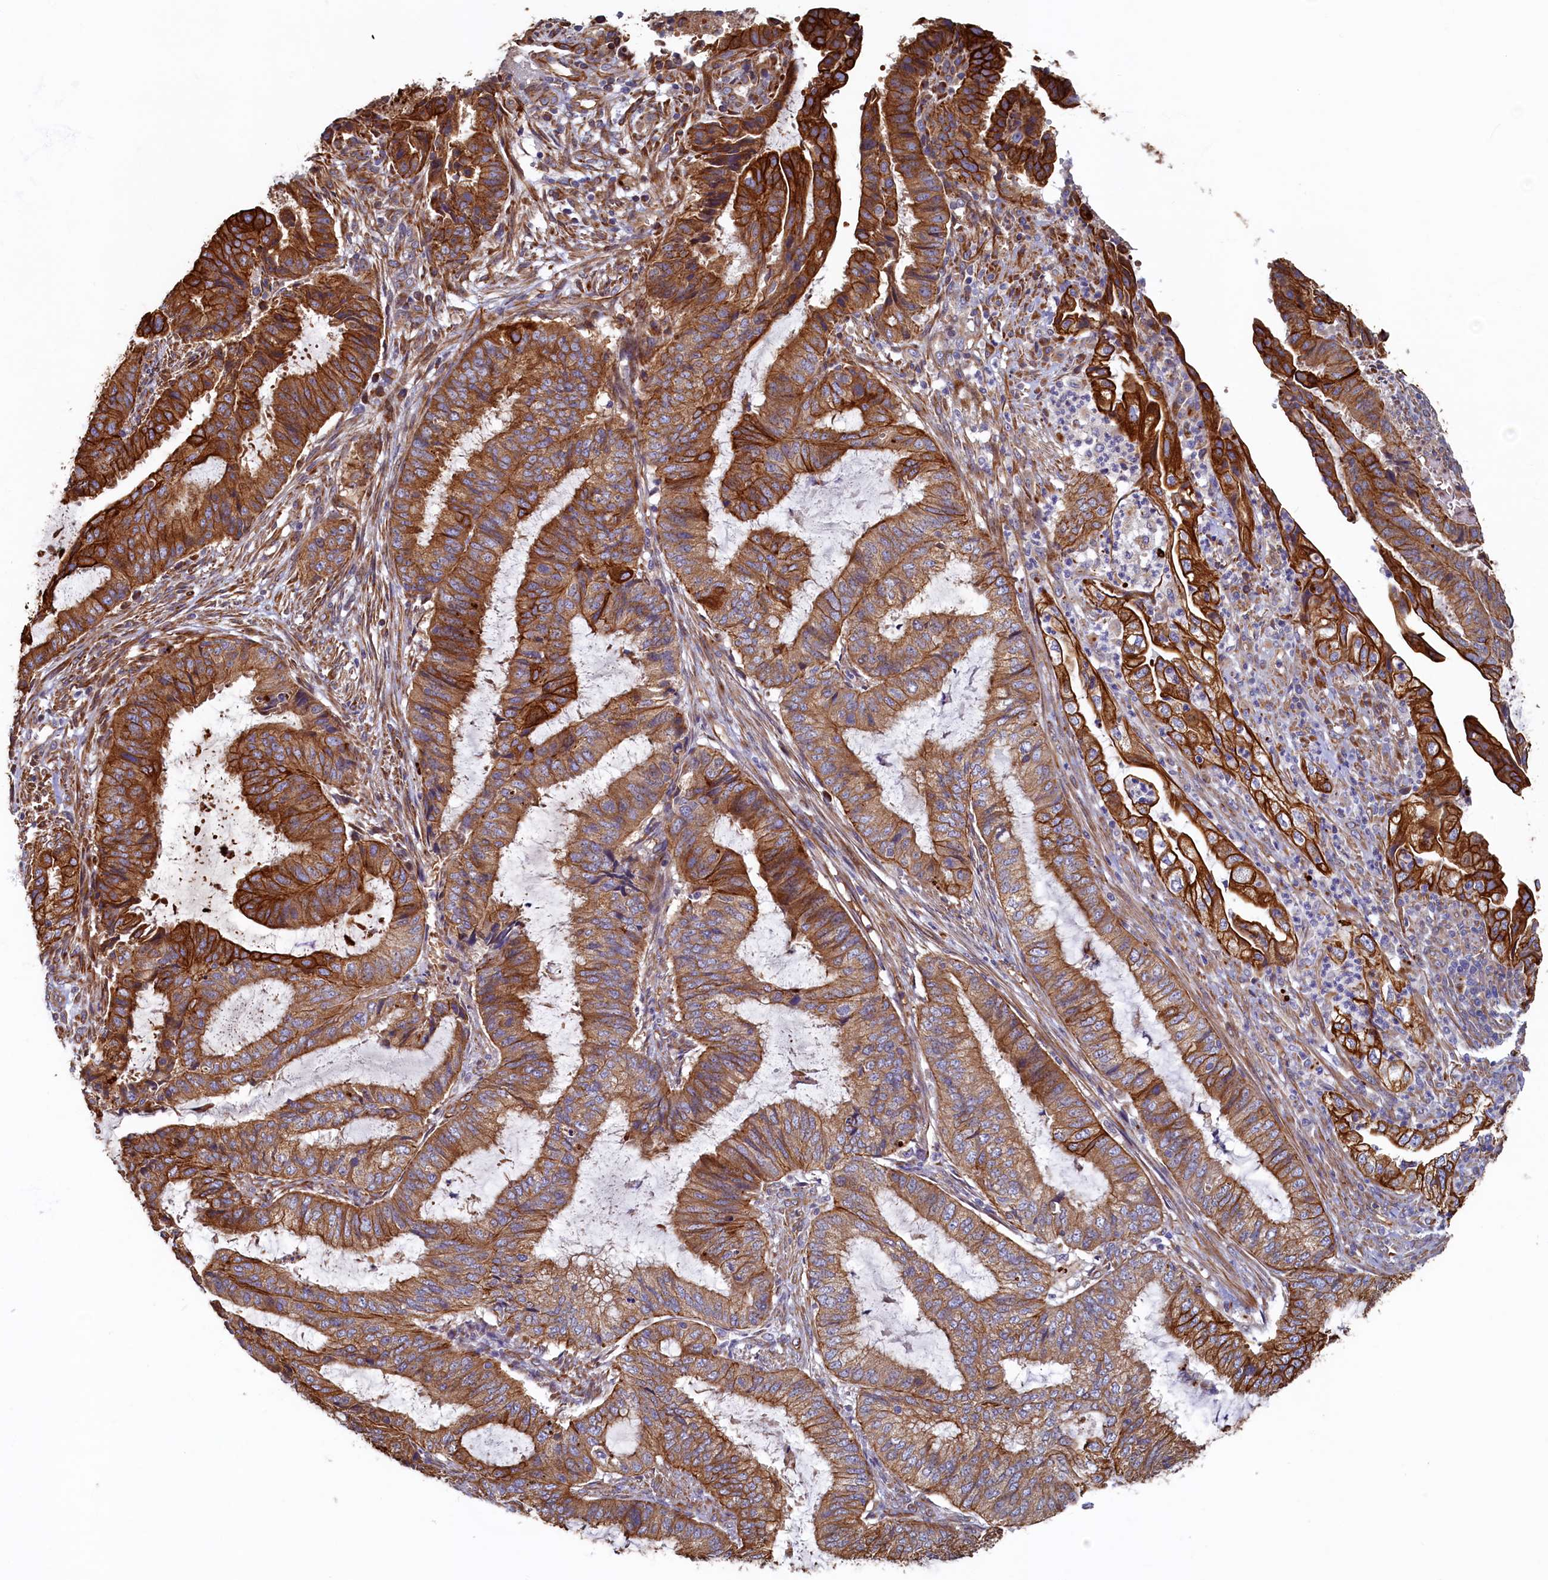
{"staining": {"intensity": "strong", "quantity": "25%-75%", "location": "cytoplasmic/membranous"}, "tissue": "endometrial cancer", "cell_type": "Tumor cells", "image_type": "cancer", "snomed": [{"axis": "morphology", "description": "Adenocarcinoma, NOS"}, {"axis": "topography", "description": "Endometrium"}], "caption": "Brown immunohistochemical staining in human endometrial adenocarcinoma exhibits strong cytoplasmic/membranous staining in about 25%-75% of tumor cells.", "gene": "LRRC57", "patient": {"sex": "female", "age": 51}}